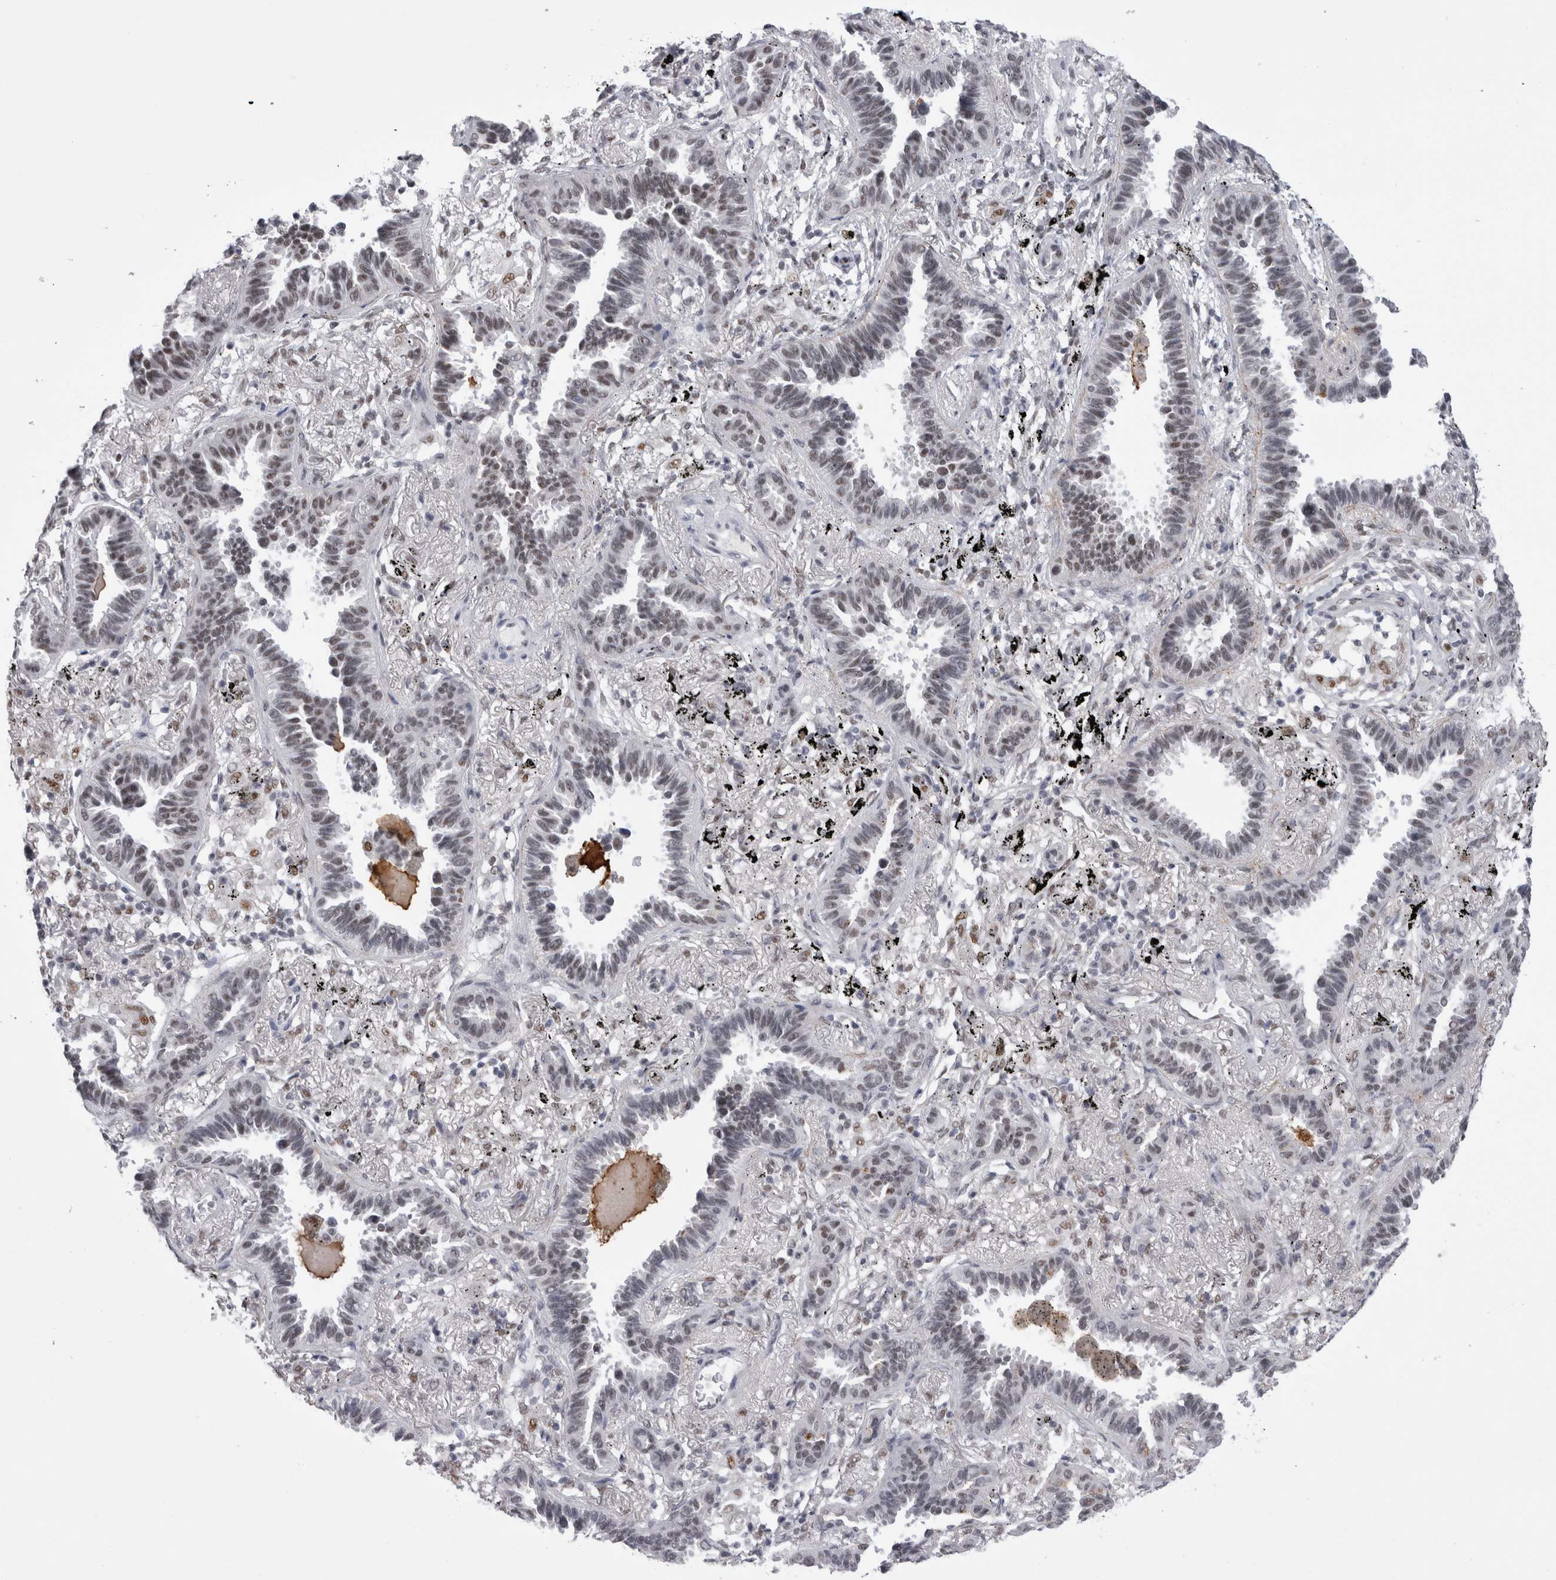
{"staining": {"intensity": "moderate", "quantity": "25%-75%", "location": "nuclear"}, "tissue": "lung cancer", "cell_type": "Tumor cells", "image_type": "cancer", "snomed": [{"axis": "morphology", "description": "Adenocarcinoma, NOS"}, {"axis": "topography", "description": "Lung"}], "caption": "High-magnification brightfield microscopy of lung cancer stained with DAB (3,3'-diaminobenzidine) (brown) and counterstained with hematoxylin (blue). tumor cells exhibit moderate nuclear positivity is identified in approximately25%-75% of cells.", "gene": "API5", "patient": {"sex": "male", "age": 59}}